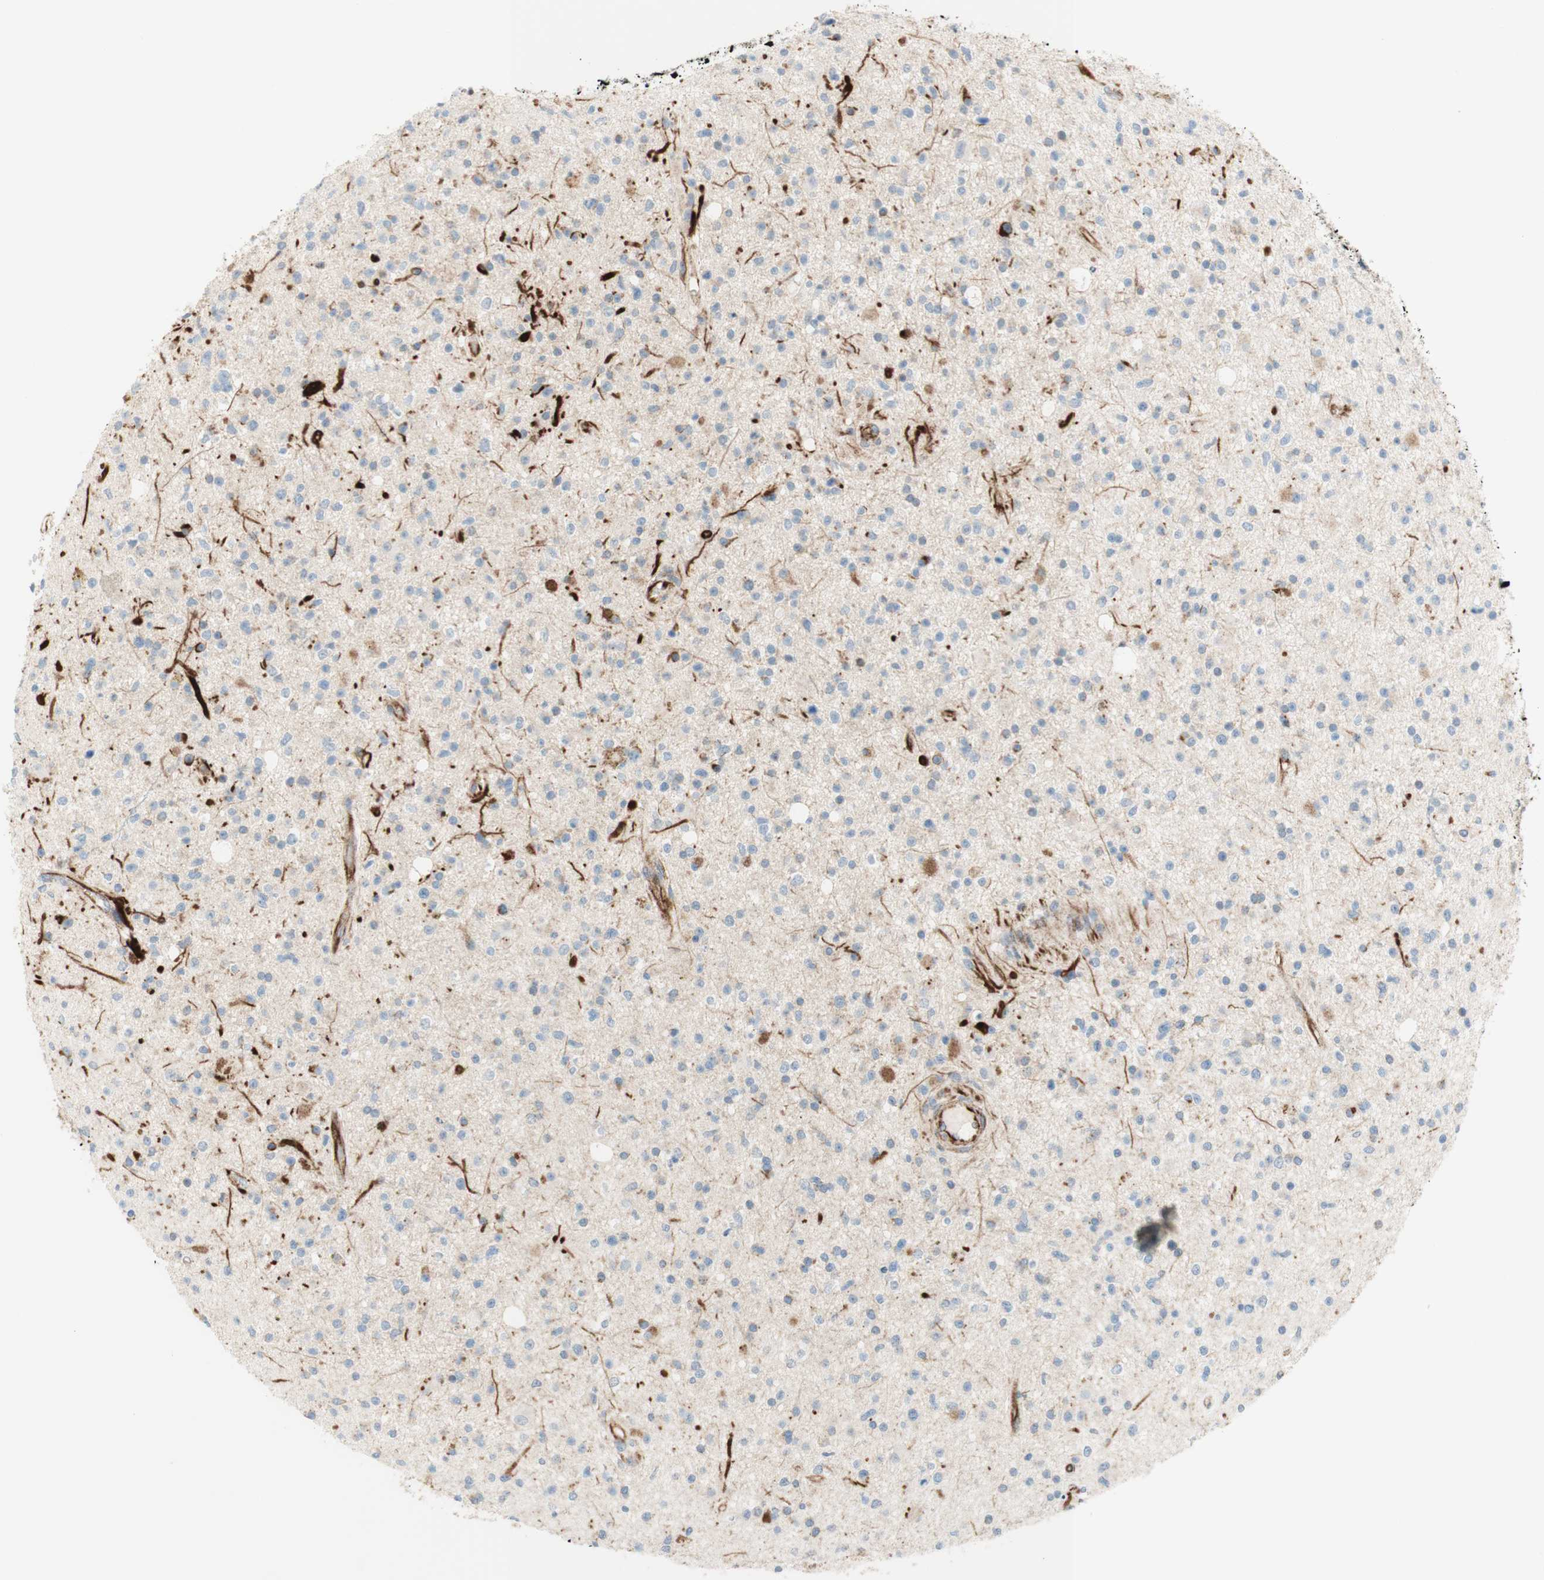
{"staining": {"intensity": "negative", "quantity": "none", "location": "none"}, "tissue": "glioma", "cell_type": "Tumor cells", "image_type": "cancer", "snomed": [{"axis": "morphology", "description": "Glioma, malignant, High grade"}, {"axis": "topography", "description": "Brain"}], "caption": "DAB (3,3'-diaminobenzidine) immunohistochemical staining of glioma shows no significant expression in tumor cells.", "gene": "POU2AF1", "patient": {"sex": "male", "age": 33}}